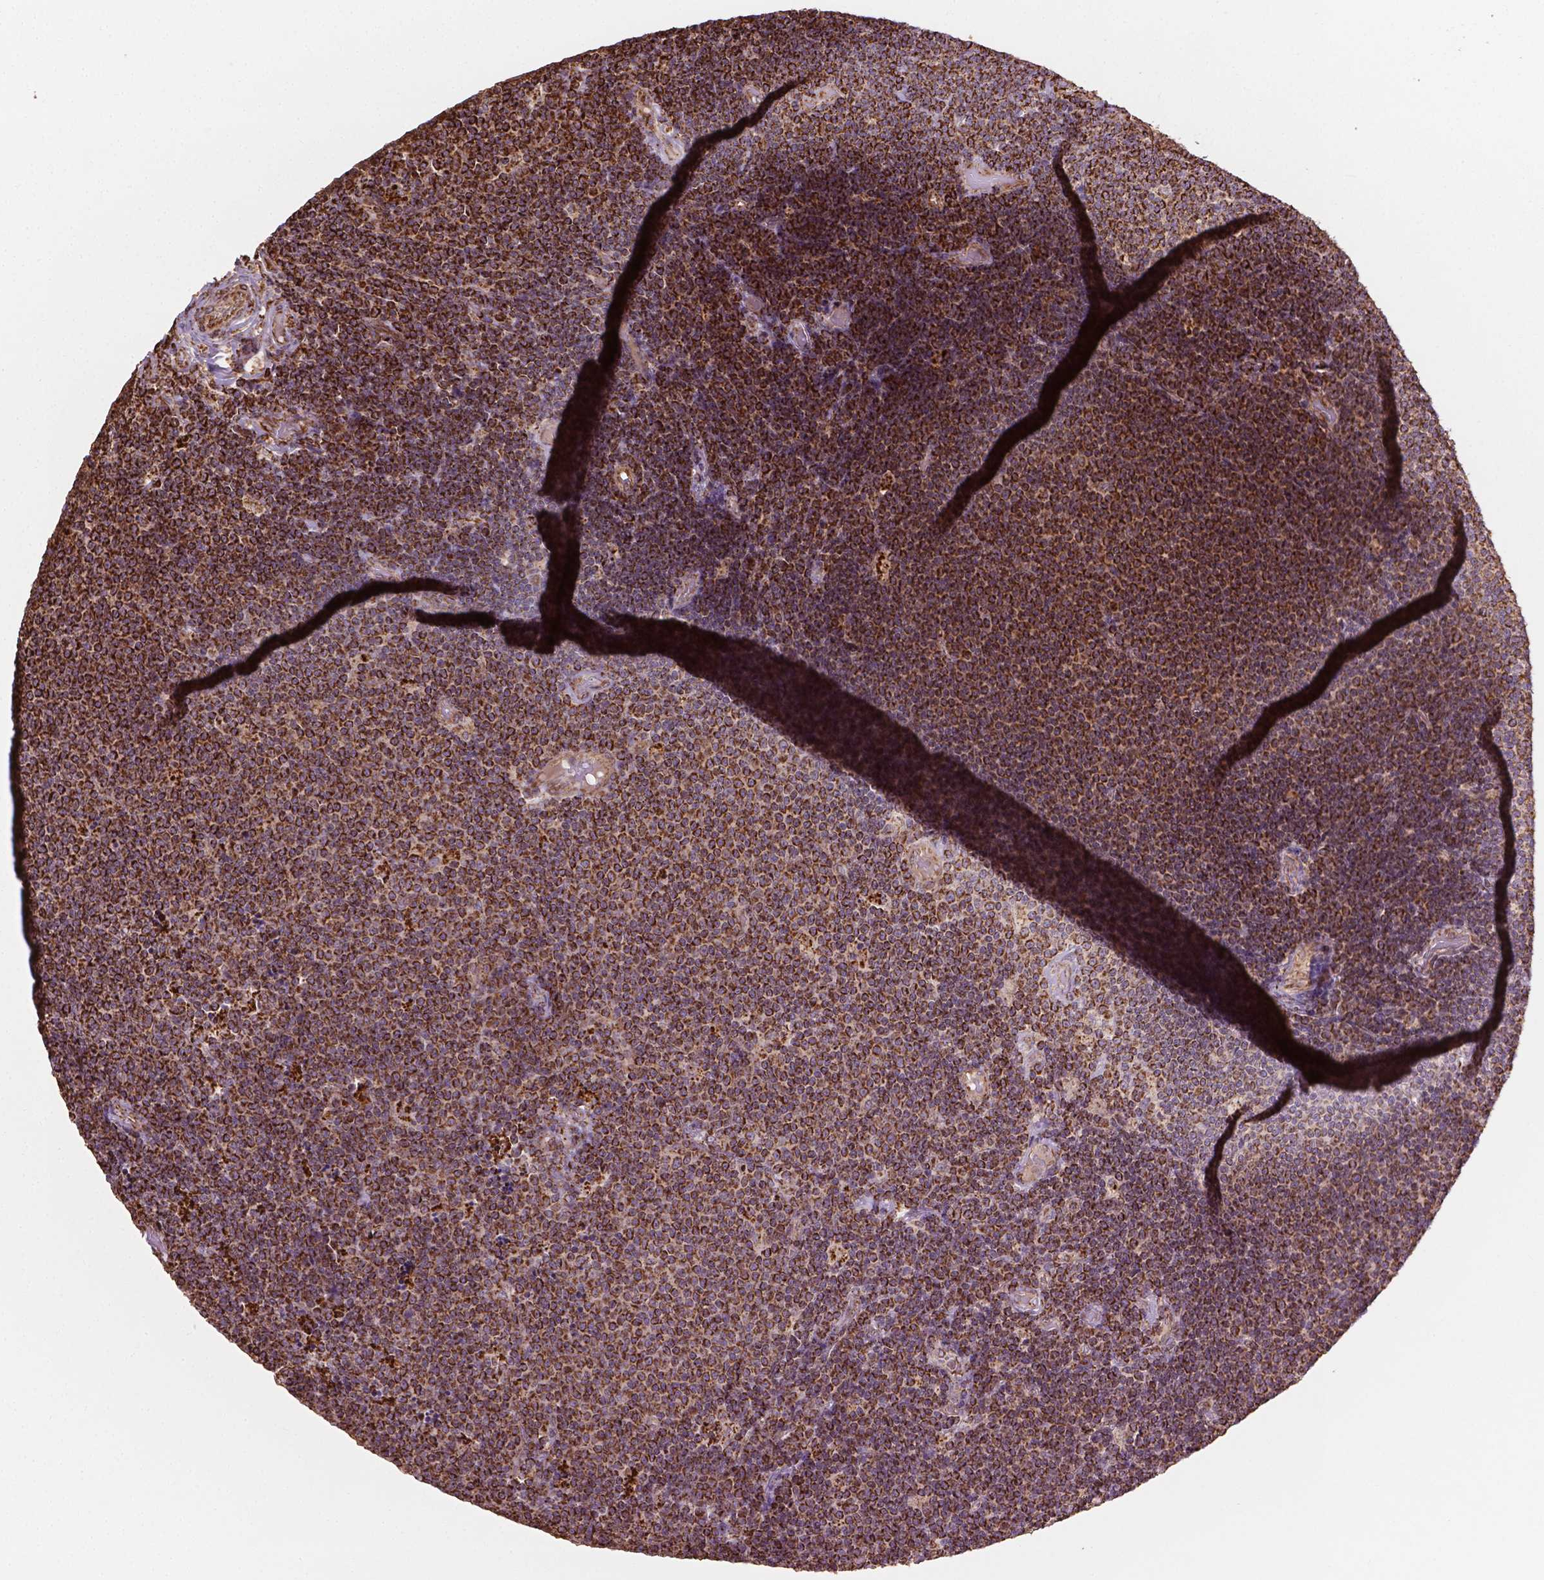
{"staining": {"intensity": "moderate", "quantity": ">75%", "location": "cytoplasmic/membranous"}, "tissue": "lymphoma", "cell_type": "Tumor cells", "image_type": "cancer", "snomed": [{"axis": "morphology", "description": "Malignant lymphoma, non-Hodgkin's type, Low grade"}, {"axis": "topography", "description": "Brain"}], "caption": "Human lymphoma stained with a brown dye shows moderate cytoplasmic/membranous positive expression in approximately >75% of tumor cells.", "gene": "HS3ST3A1", "patient": {"sex": "female", "age": 66}}